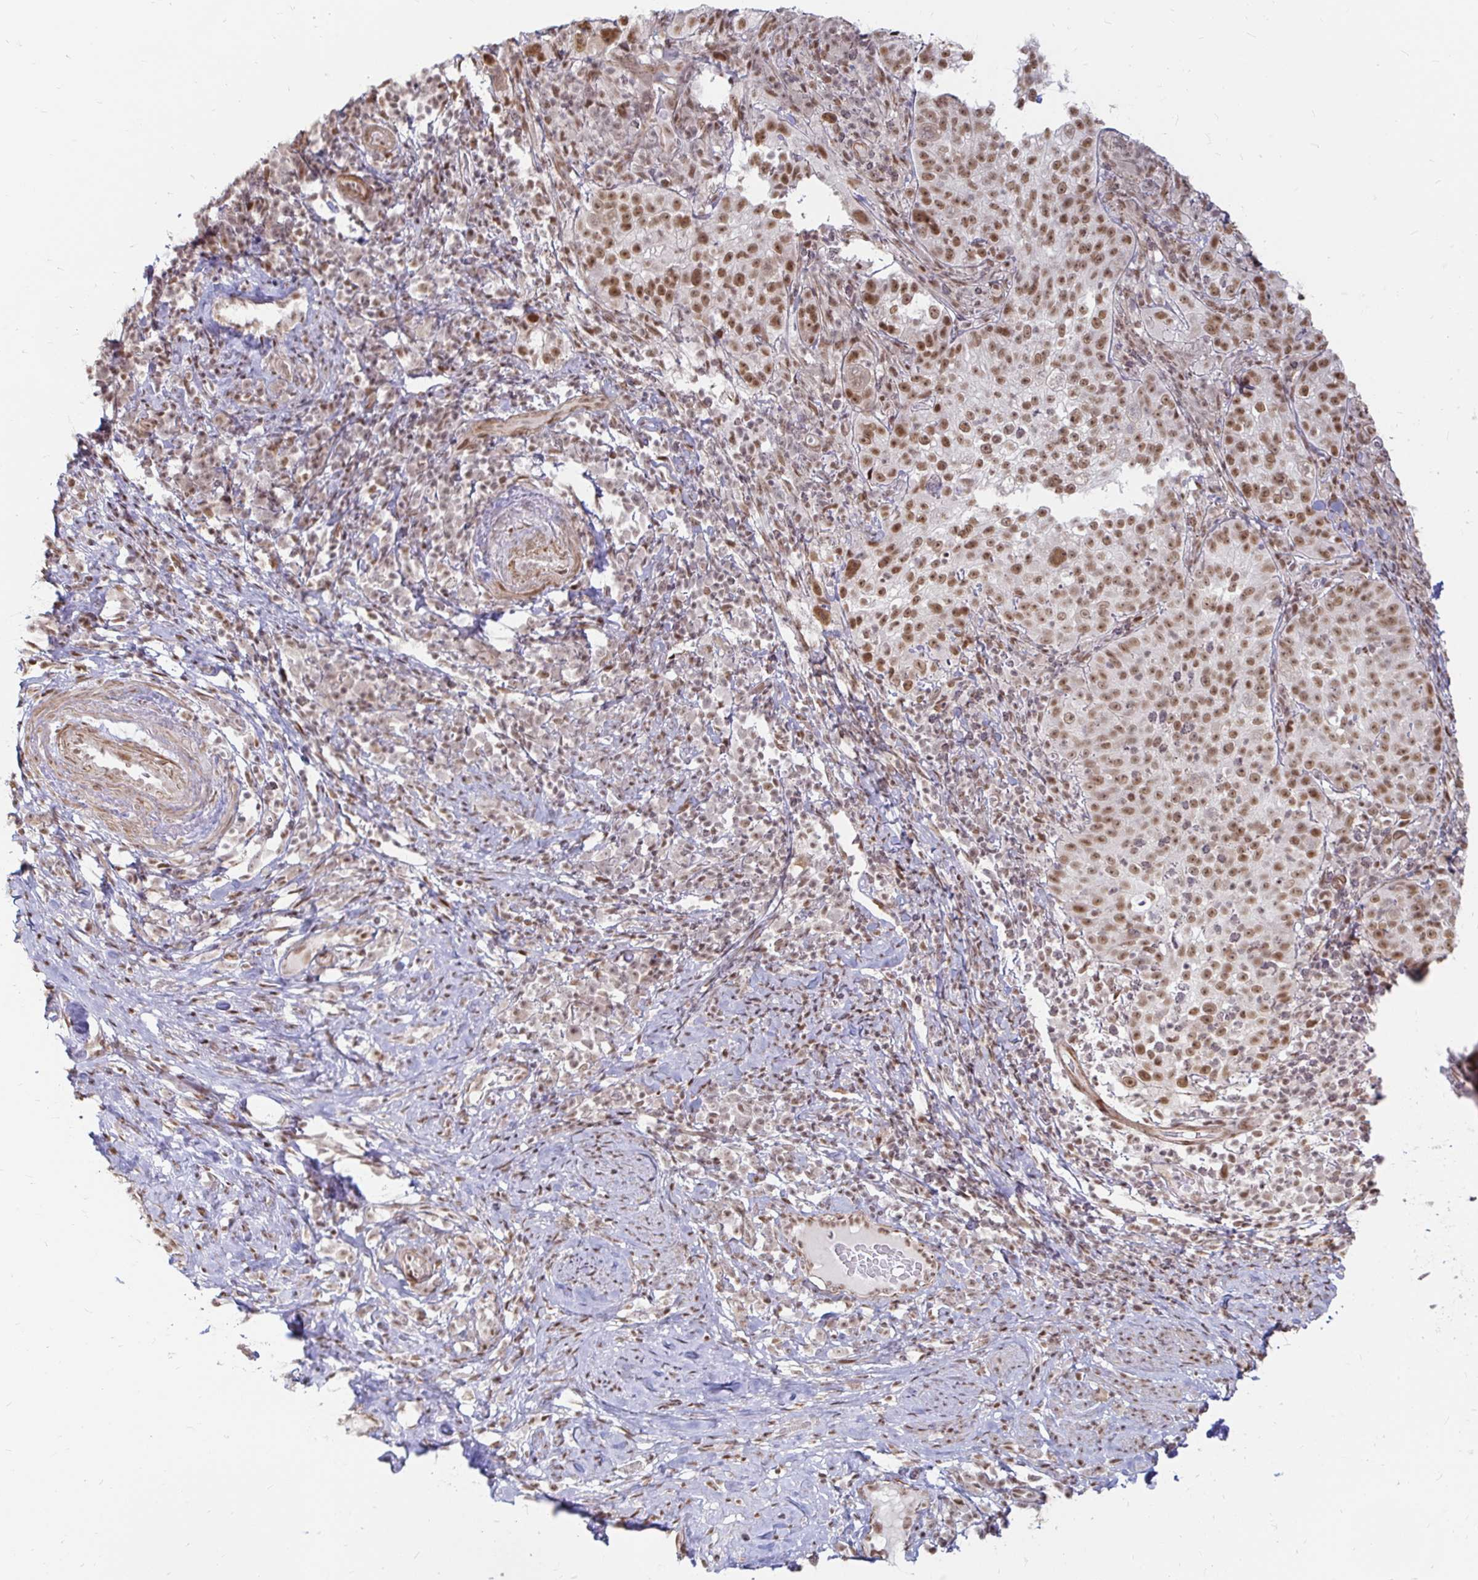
{"staining": {"intensity": "moderate", "quantity": ">75%", "location": "nuclear"}, "tissue": "cervical cancer", "cell_type": "Tumor cells", "image_type": "cancer", "snomed": [{"axis": "morphology", "description": "Squamous cell carcinoma, NOS"}, {"axis": "topography", "description": "Cervix"}], "caption": "High-magnification brightfield microscopy of cervical cancer (squamous cell carcinoma) stained with DAB (brown) and counterstained with hematoxylin (blue). tumor cells exhibit moderate nuclear staining is appreciated in approximately>75% of cells. (DAB (3,3'-diaminobenzidine) = brown stain, brightfield microscopy at high magnification).", "gene": "HNRNPU", "patient": {"sex": "female", "age": 75}}